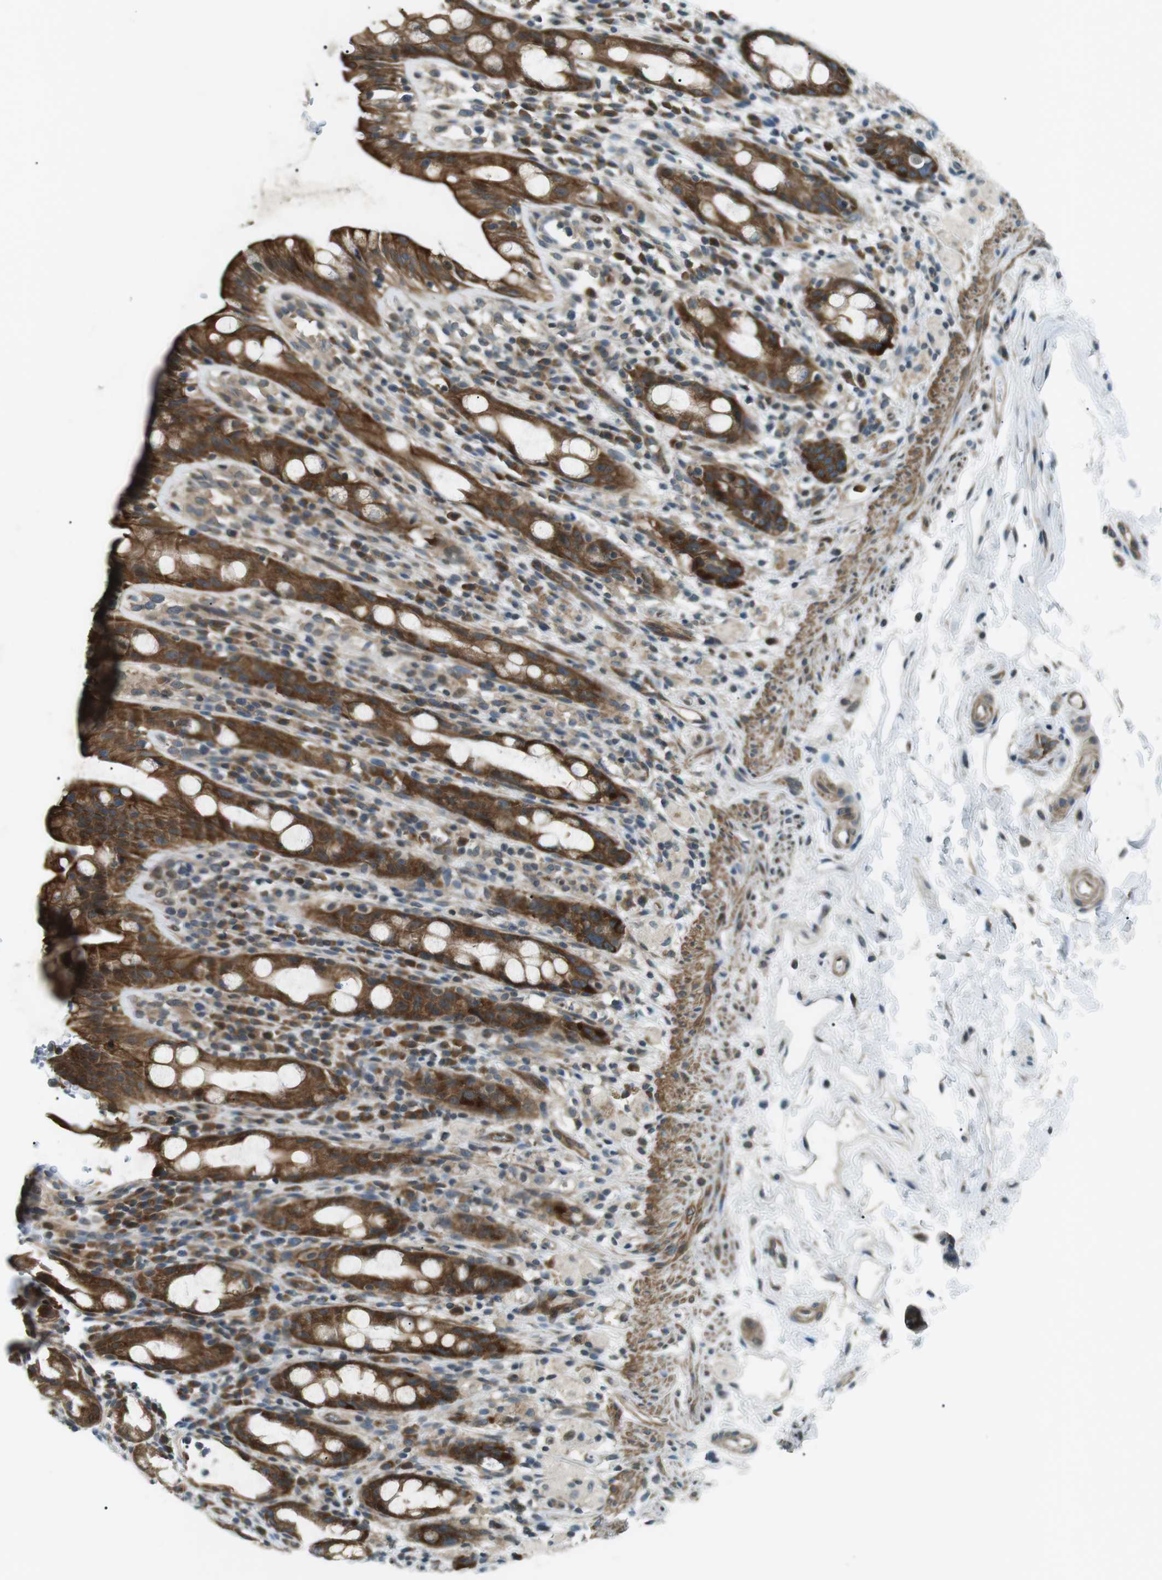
{"staining": {"intensity": "strong", "quantity": ">75%", "location": "cytoplasmic/membranous"}, "tissue": "rectum", "cell_type": "Glandular cells", "image_type": "normal", "snomed": [{"axis": "morphology", "description": "Normal tissue, NOS"}, {"axis": "topography", "description": "Rectum"}], "caption": "Immunohistochemical staining of normal human rectum reveals high levels of strong cytoplasmic/membranous expression in about >75% of glandular cells.", "gene": "TMEM74", "patient": {"sex": "male", "age": 44}}